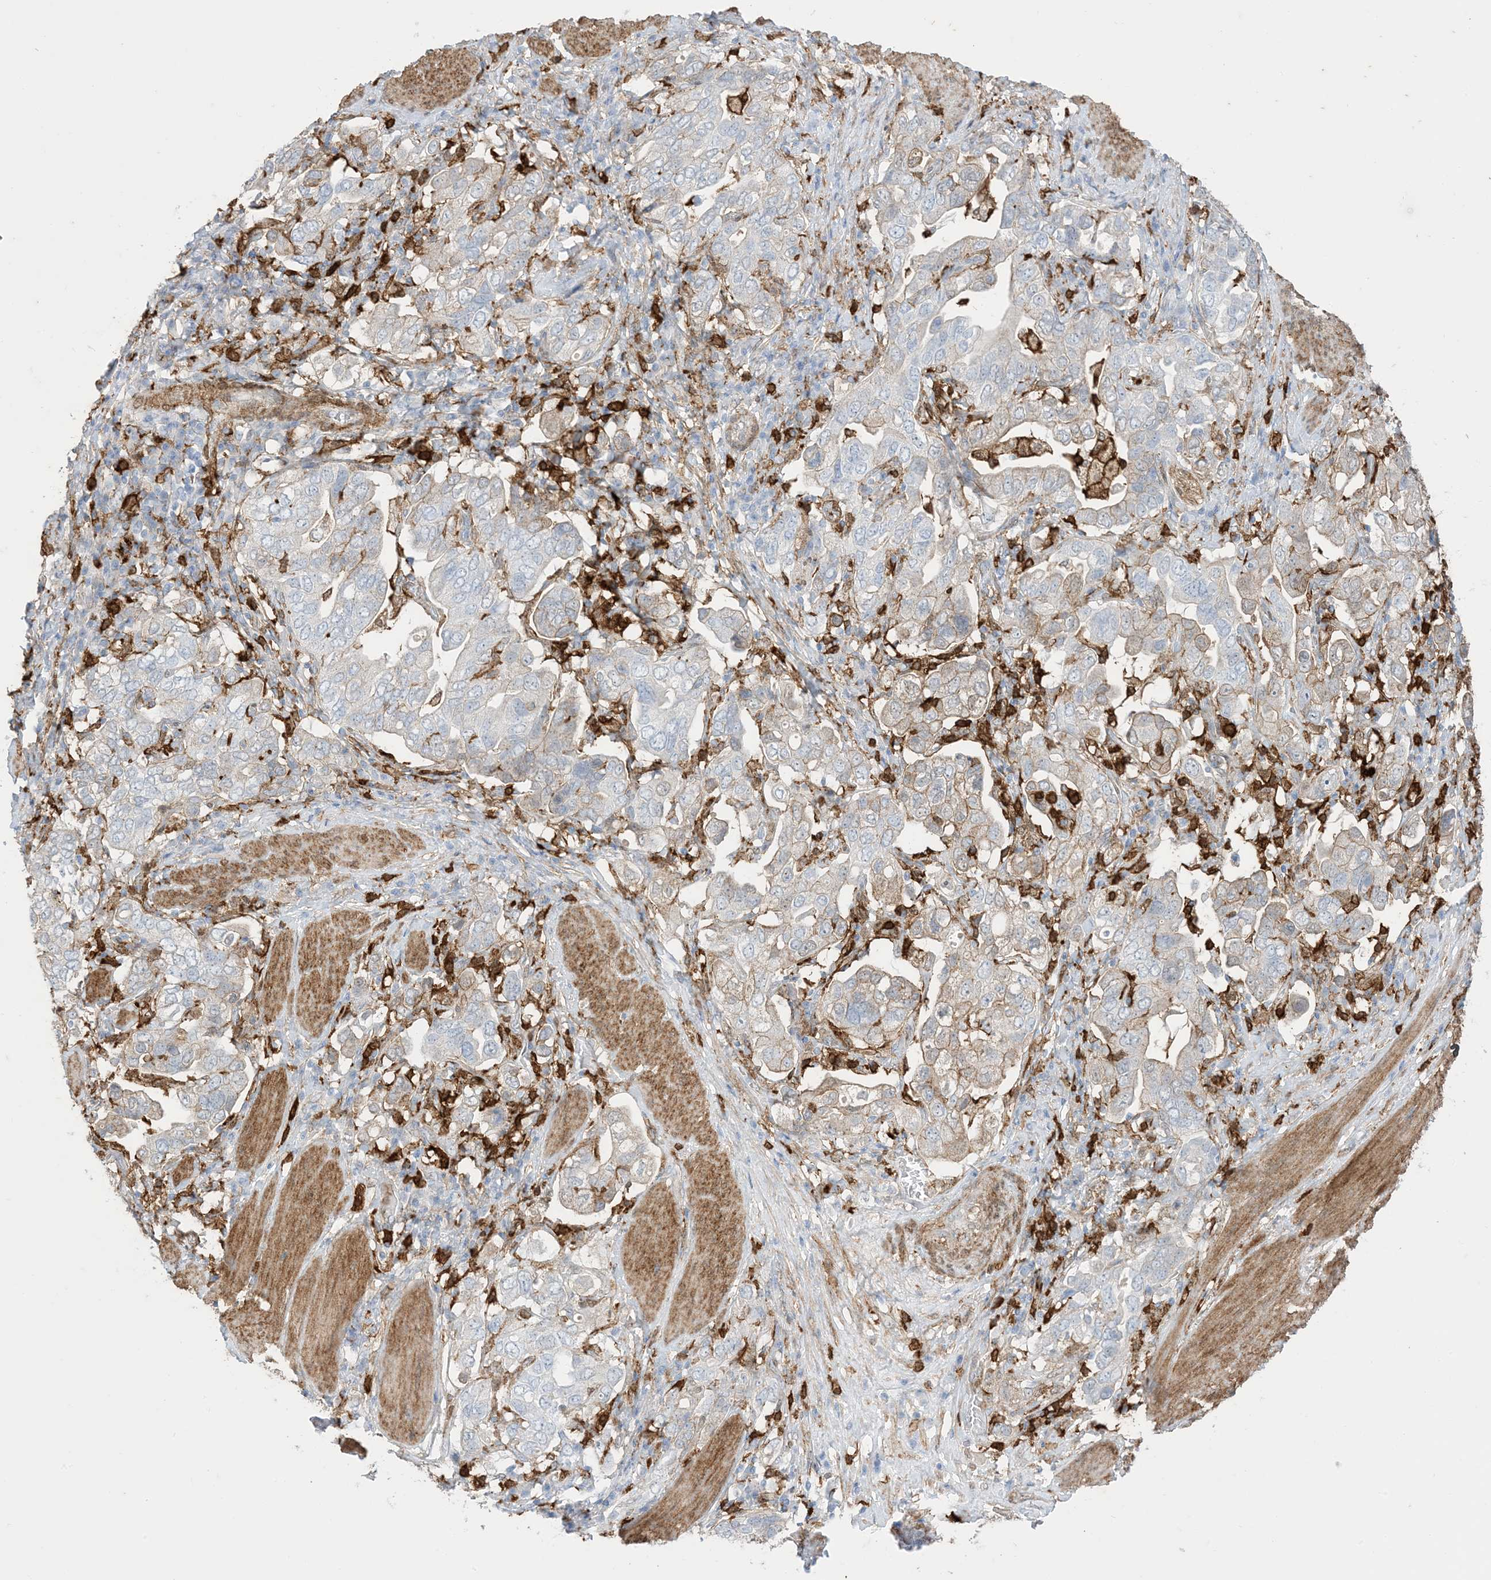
{"staining": {"intensity": "weak", "quantity": "<25%", "location": "cytoplasmic/membranous"}, "tissue": "stomach cancer", "cell_type": "Tumor cells", "image_type": "cancer", "snomed": [{"axis": "morphology", "description": "Adenocarcinoma, NOS"}, {"axis": "topography", "description": "Stomach, upper"}], "caption": "The histopathology image demonstrates no significant staining in tumor cells of stomach cancer. (DAB (3,3'-diaminobenzidine) immunohistochemistry, high magnification).", "gene": "GSN", "patient": {"sex": "male", "age": 62}}